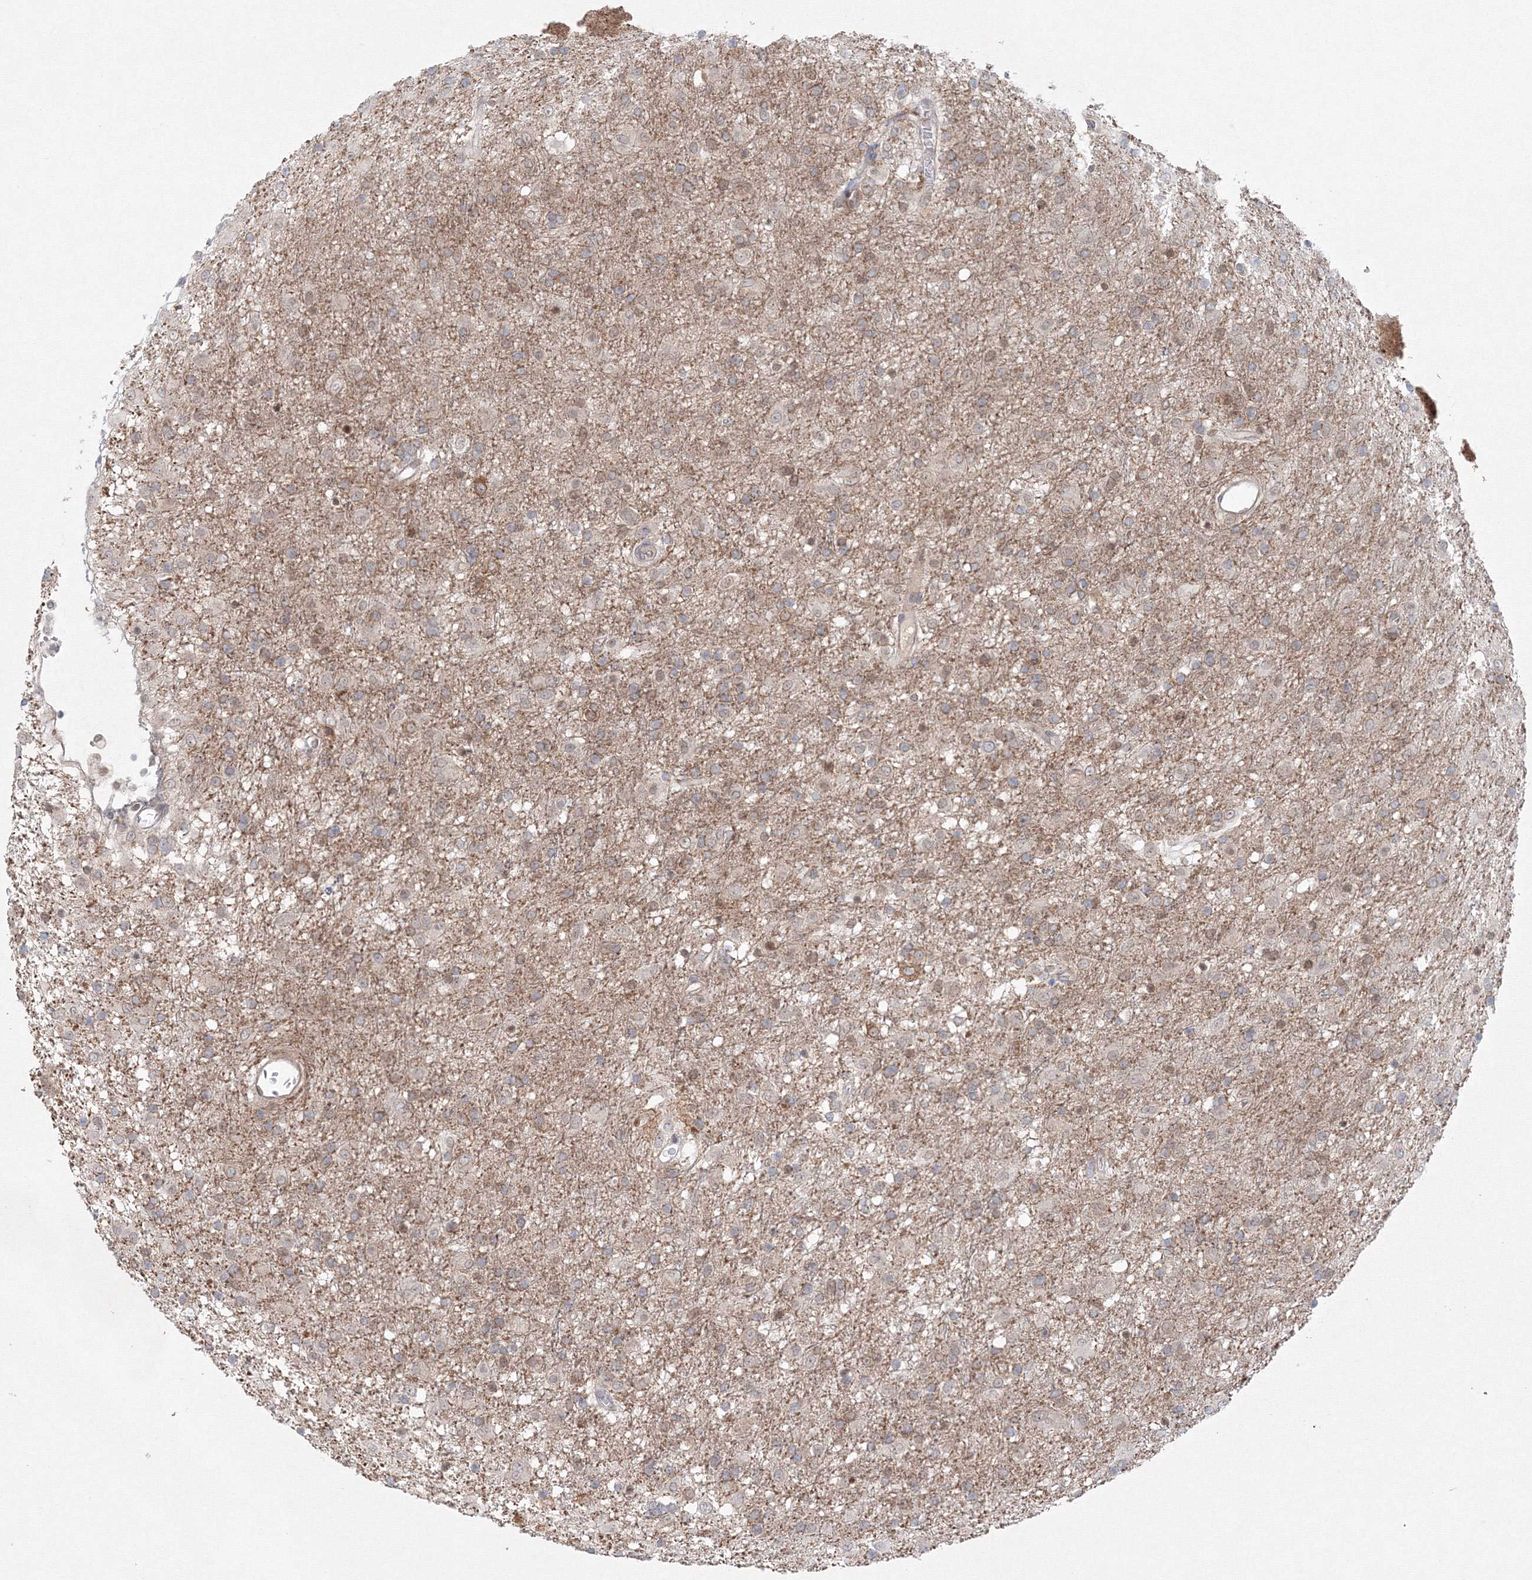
{"staining": {"intensity": "weak", "quantity": "<25%", "location": "cytoplasmic/membranous"}, "tissue": "glioma", "cell_type": "Tumor cells", "image_type": "cancer", "snomed": [{"axis": "morphology", "description": "Glioma, malignant, Low grade"}, {"axis": "topography", "description": "Brain"}], "caption": "Immunohistochemical staining of glioma reveals no significant expression in tumor cells.", "gene": "KIF4A", "patient": {"sex": "male", "age": 65}}